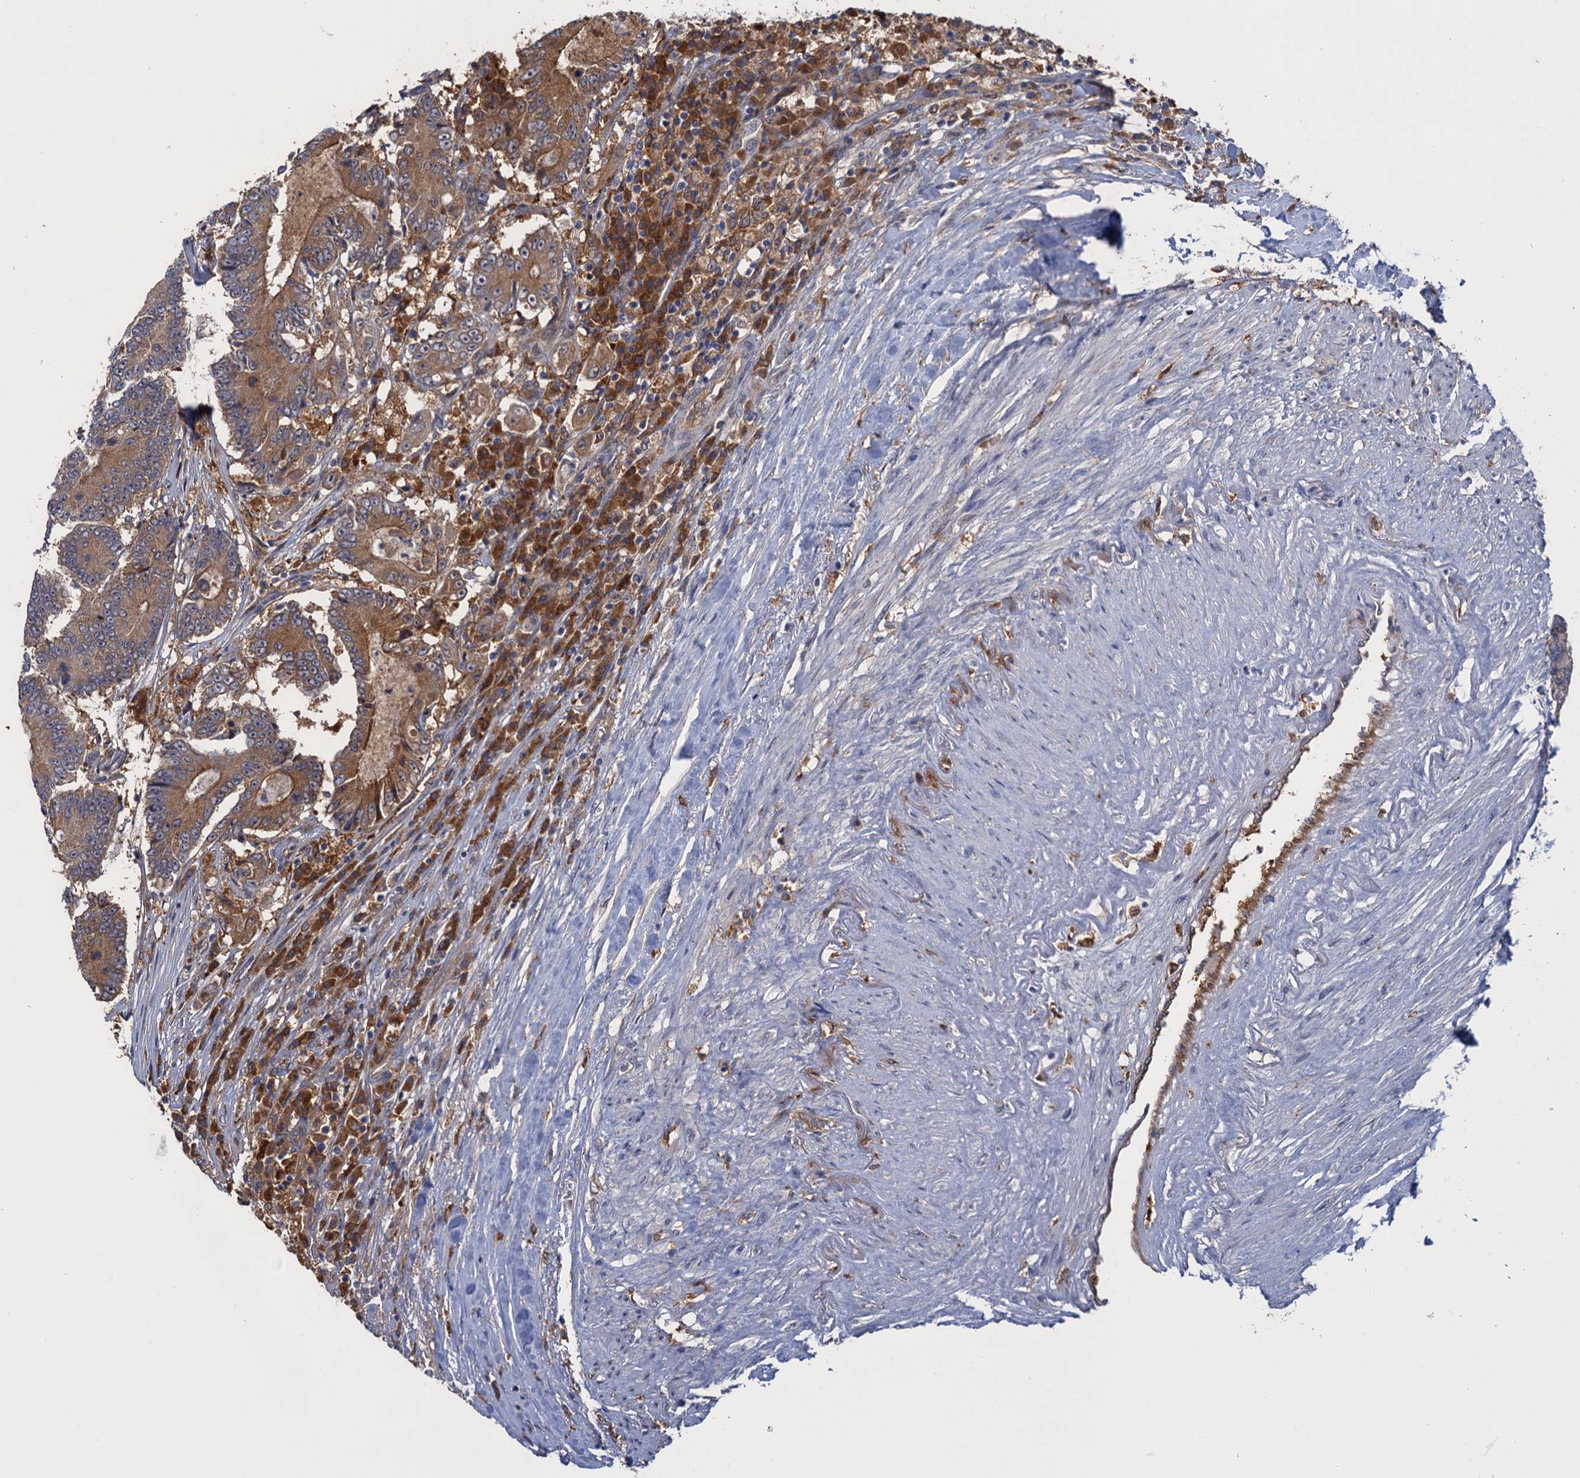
{"staining": {"intensity": "moderate", "quantity": ">75%", "location": "cytoplasmic/membranous"}, "tissue": "colorectal cancer", "cell_type": "Tumor cells", "image_type": "cancer", "snomed": [{"axis": "morphology", "description": "Adenocarcinoma, NOS"}, {"axis": "topography", "description": "Colon"}], "caption": "A medium amount of moderate cytoplasmic/membranous expression is seen in about >75% of tumor cells in colorectal cancer (adenocarcinoma) tissue.", "gene": "NEK8", "patient": {"sex": "male", "age": 83}}